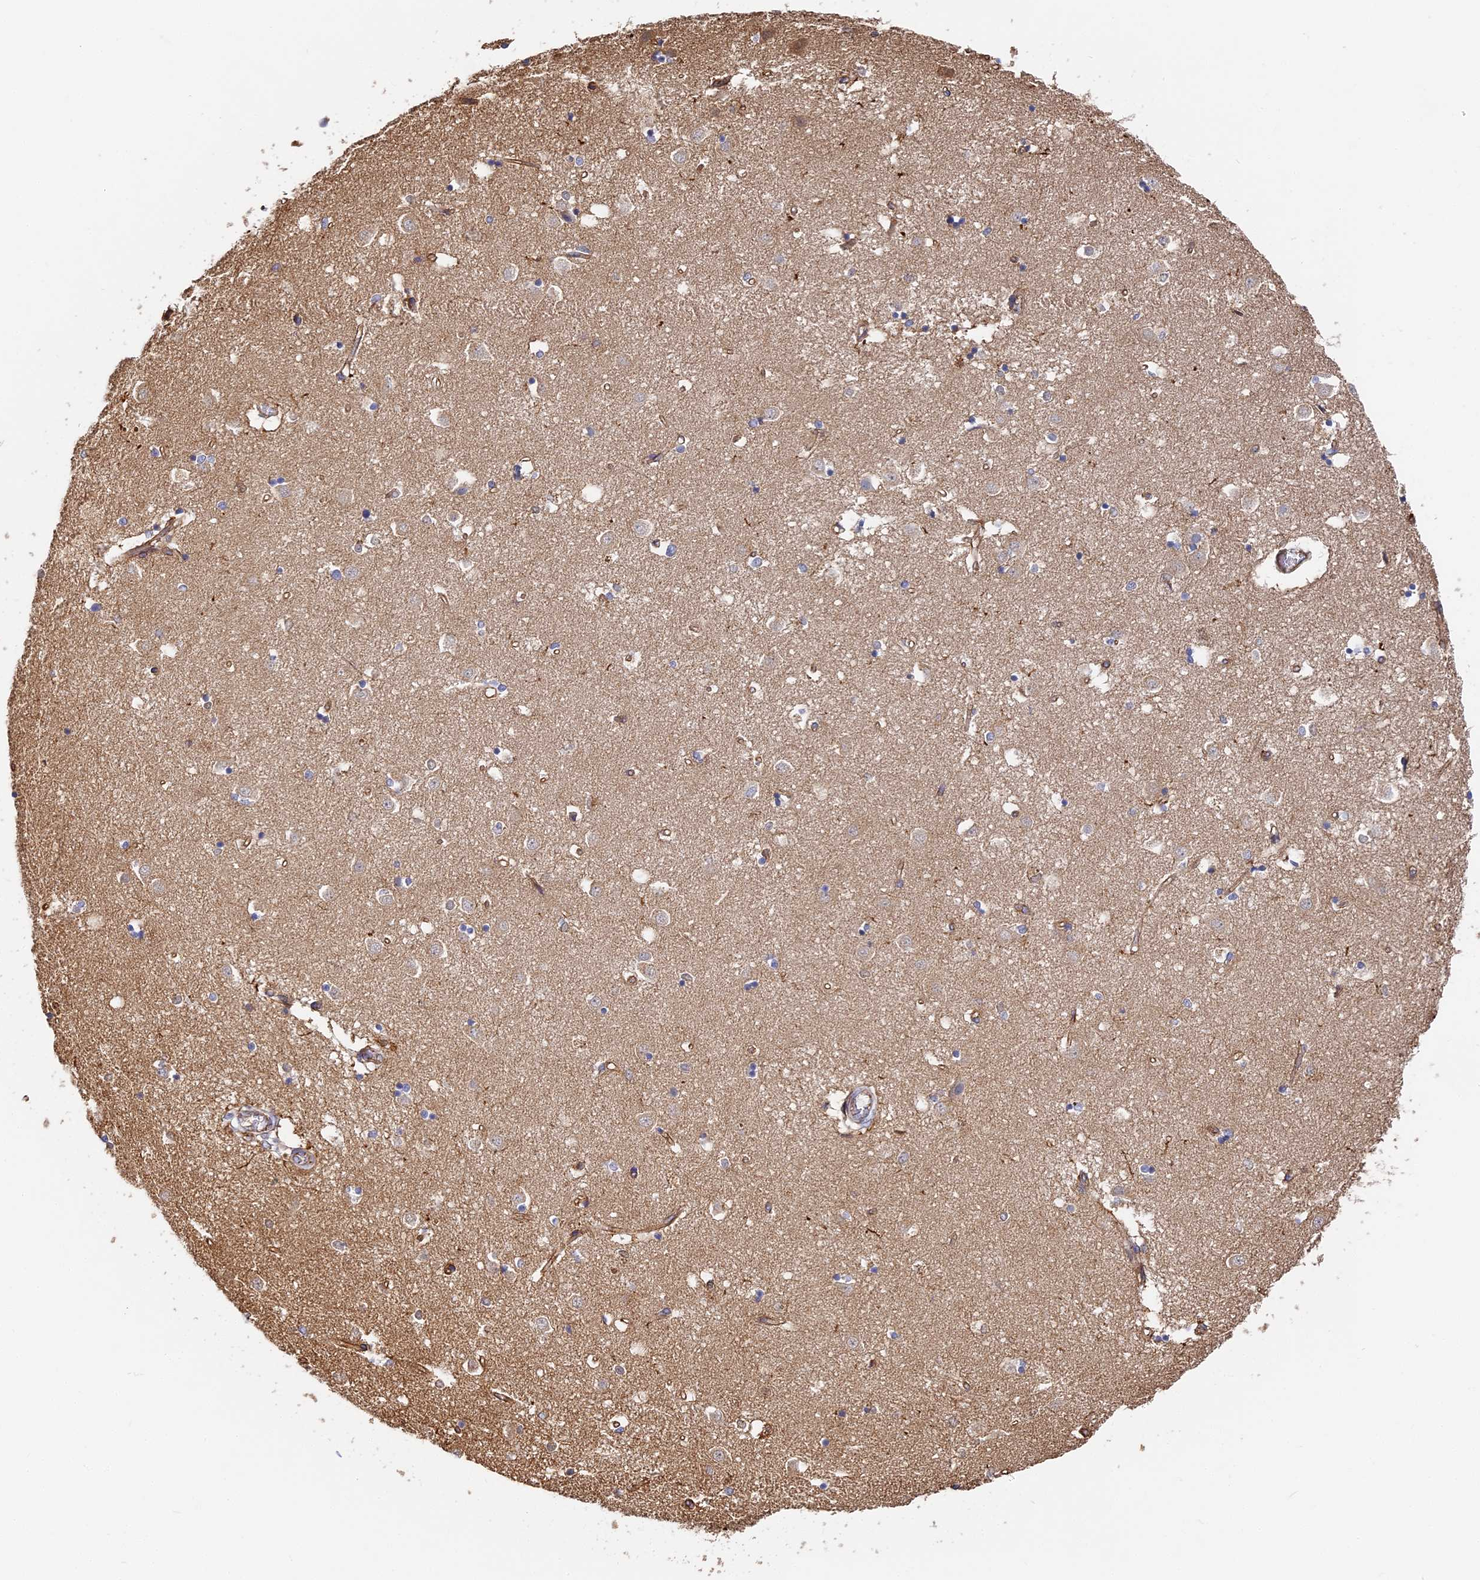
{"staining": {"intensity": "negative", "quantity": "none", "location": "none"}, "tissue": "caudate", "cell_type": "Glial cells", "image_type": "normal", "snomed": [{"axis": "morphology", "description": "Normal tissue, NOS"}, {"axis": "topography", "description": "Lateral ventricle wall"}], "caption": "Immunohistochemistry (IHC) of normal human caudate displays no positivity in glial cells. (DAB (3,3'-diaminobenzidine) immunohistochemistry (IHC) visualized using brightfield microscopy, high magnification).", "gene": "CCDC30", "patient": {"sex": "male", "age": 45}}